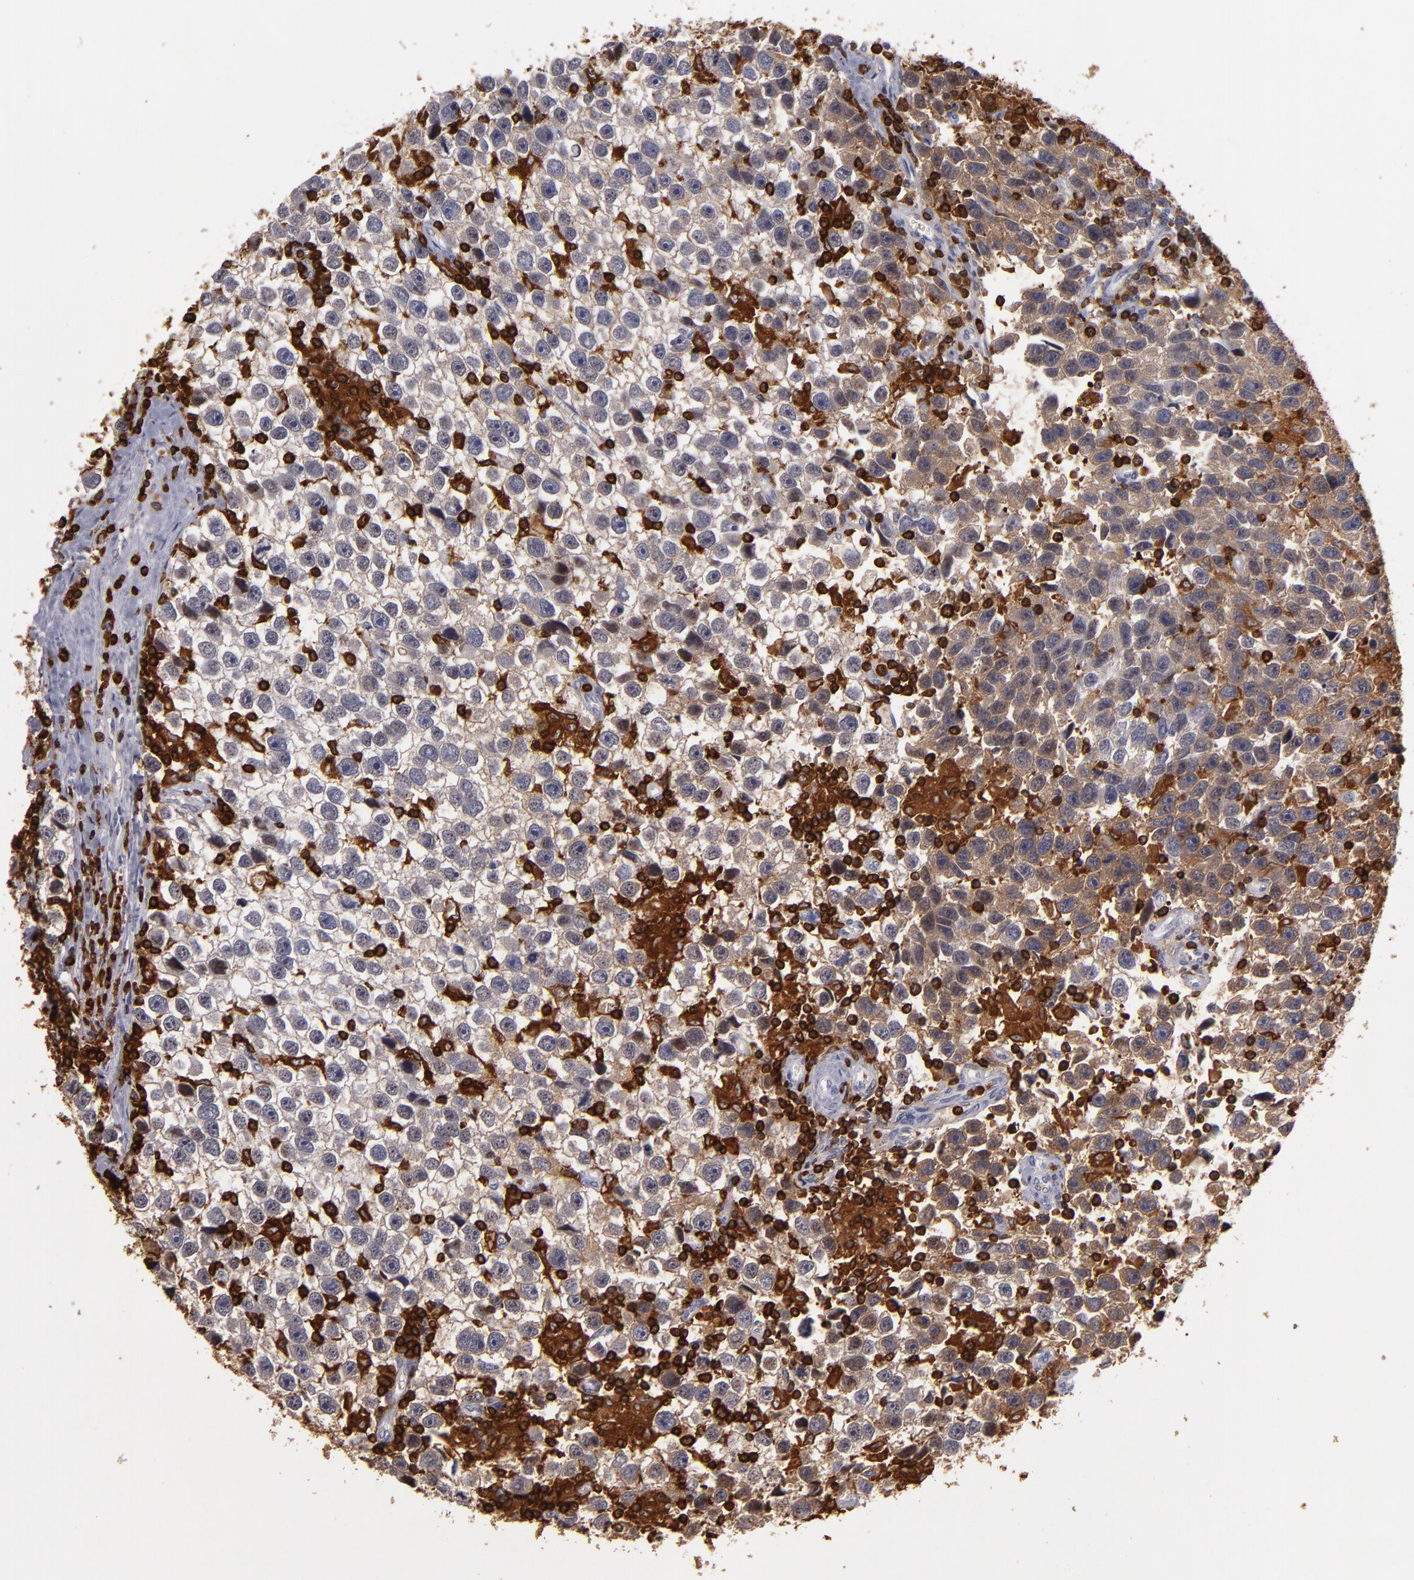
{"staining": {"intensity": "weak", "quantity": "25%-75%", "location": "cytoplasmic/membranous"}, "tissue": "testis cancer", "cell_type": "Tumor cells", "image_type": "cancer", "snomed": [{"axis": "morphology", "description": "Seminoma, NOS"}, {"axis": "topography", "description": "Testis"}], "caption": "Human seminoma (testis) stained with a brown dye reveals weak cytoplasmic/membranous positive staining in about 25%-75% of tumor cells.", "gene": "WAS", "patient": {"sex": "male", "age": 43}}